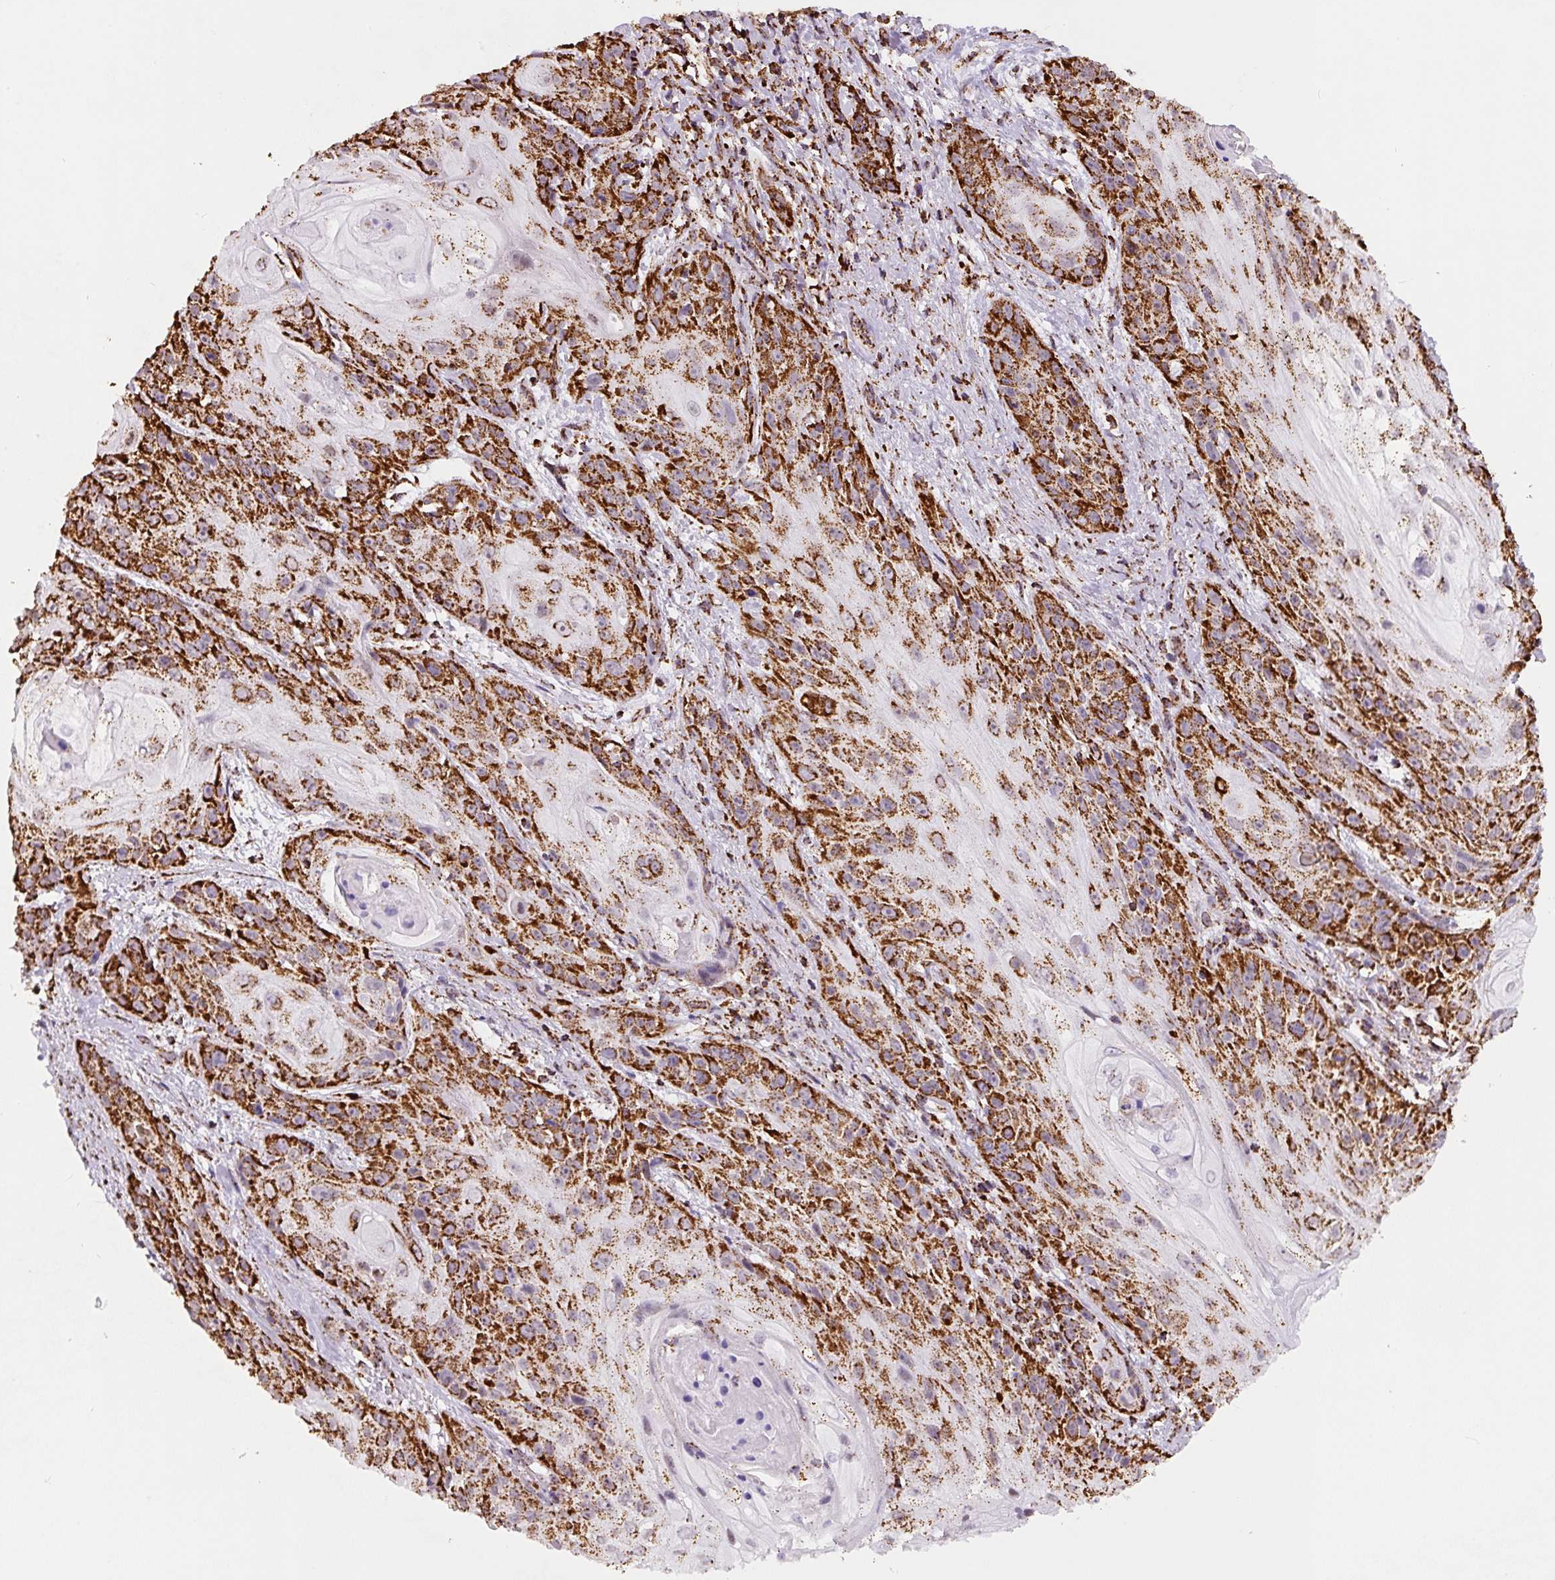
{"staining": {"intensity": "strong", "quantity": ">75%", "location": "cytoplasmic/membranous"}, "tissue": "skin cancer", "cell_type": "Tumor cells", "image_type": "cancer", "snomed": [{"axis": "morphology", "description": "Squamous cell carcinoma, NOS"}, {"axis": "topography", "description": "Skin"}, {"axis": "topography", "description": "Vulva"}], "caption": "Skin cancer stained for a protein (brown) demonstrates strong cytoplasmic/membranous positive expression in approximately >75% of tumor cells.", "gene": "ATP5F1A", "patient": {"sex": "female", "age": 76}}